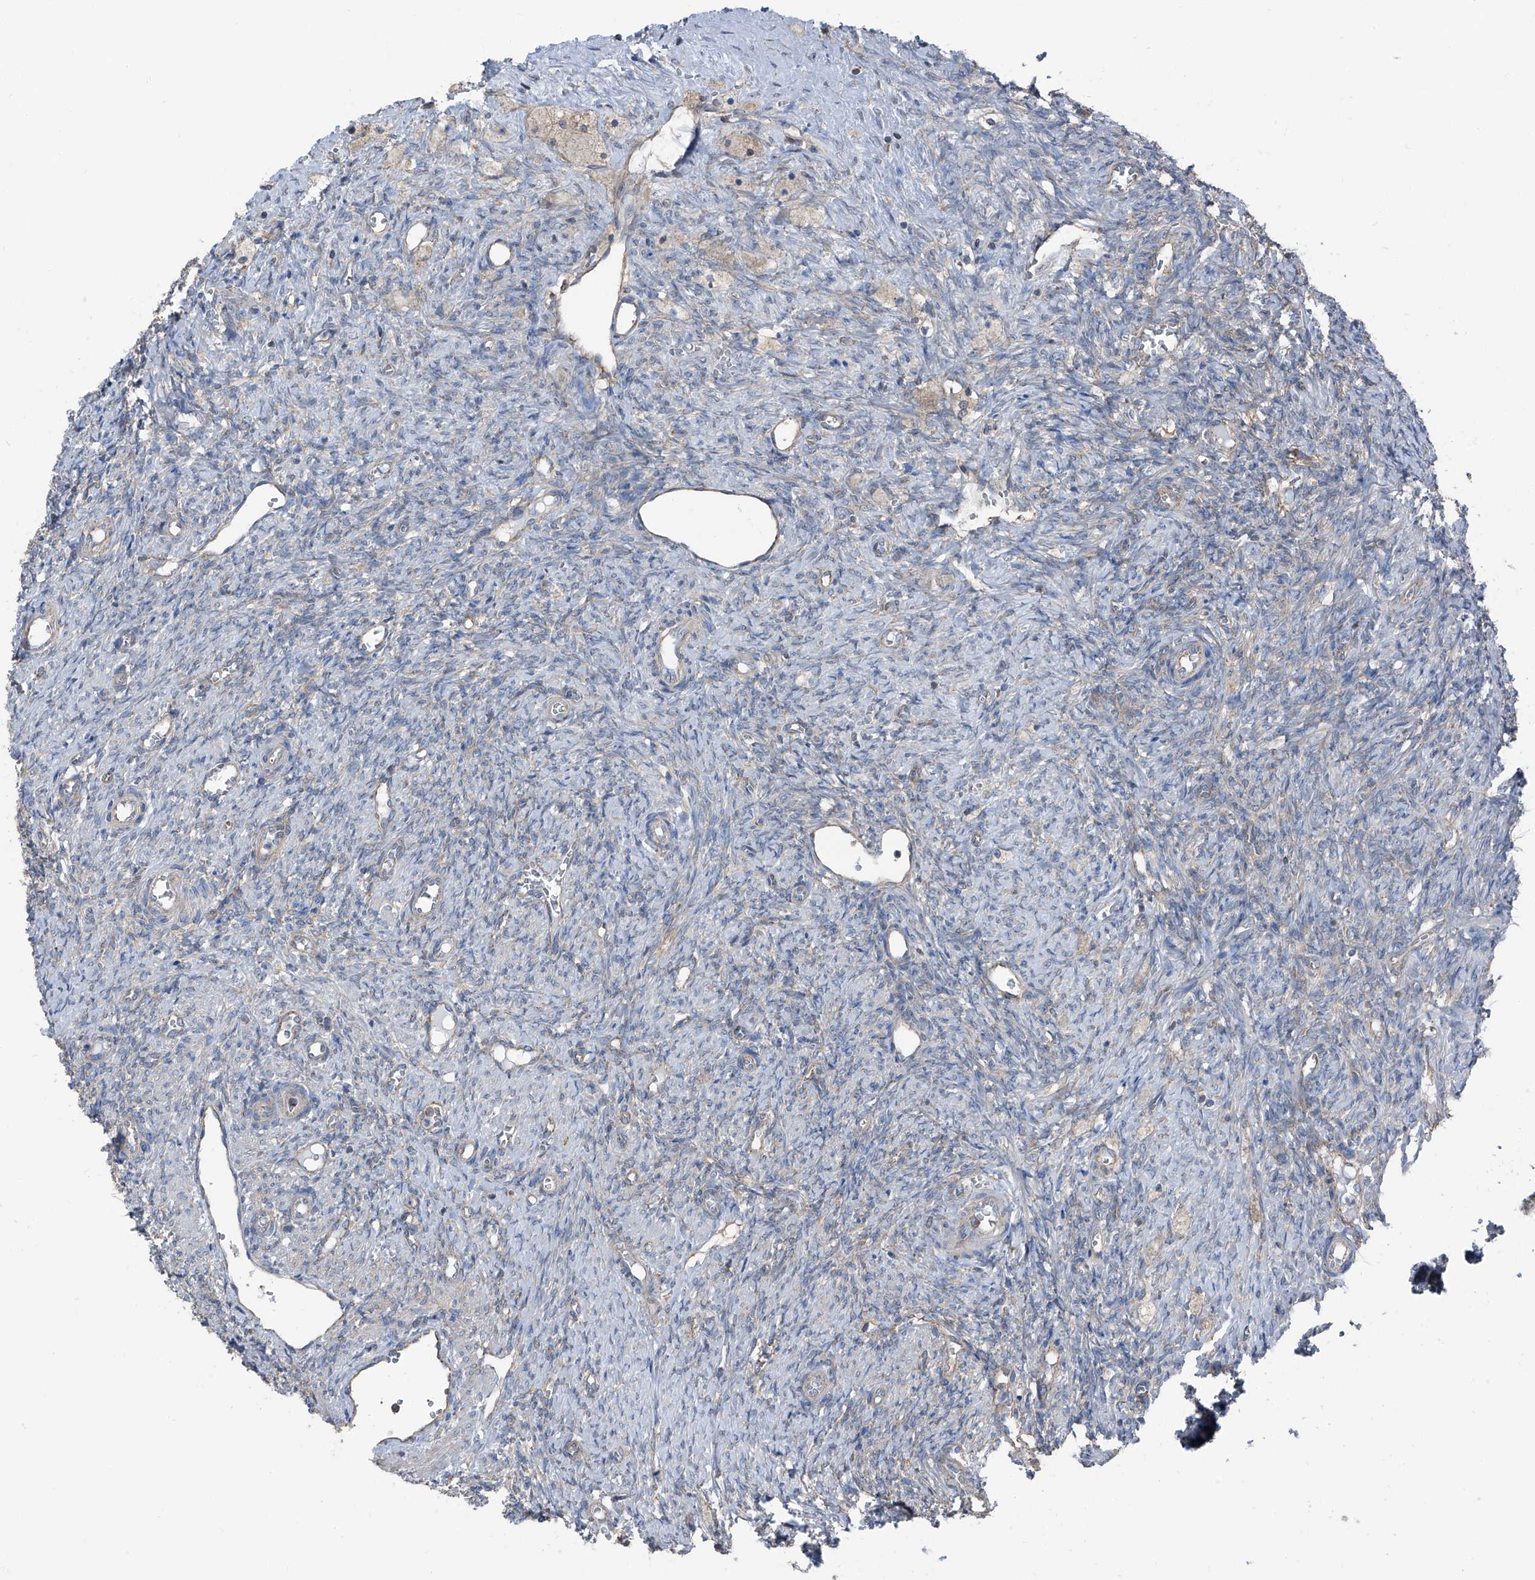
{"staining": {"intensity": "moderate", "quantity": ">75%", "location": "cytoplasmic/membranous"}, "tissue": "ovary", "cell_type": "Follicle cells", "image_type": "normal", "snomed": [{"axis": "morphology", "description": "Normal tissue, NOS"}, {"axis": "topography", "description": "Ovary"}], "caption": "Brown immunohistochemical staining in unremarkable human ovary reveals moderate cytoplasmic/membranous expression in about >75% of follicle cells. The protein is stained brown, and the nuclei are stained in blue (DAB IHC with brightfield microscopy, high magnification).", "gene": "GPR142", "patient": {"sex": "female", "age": 41}}